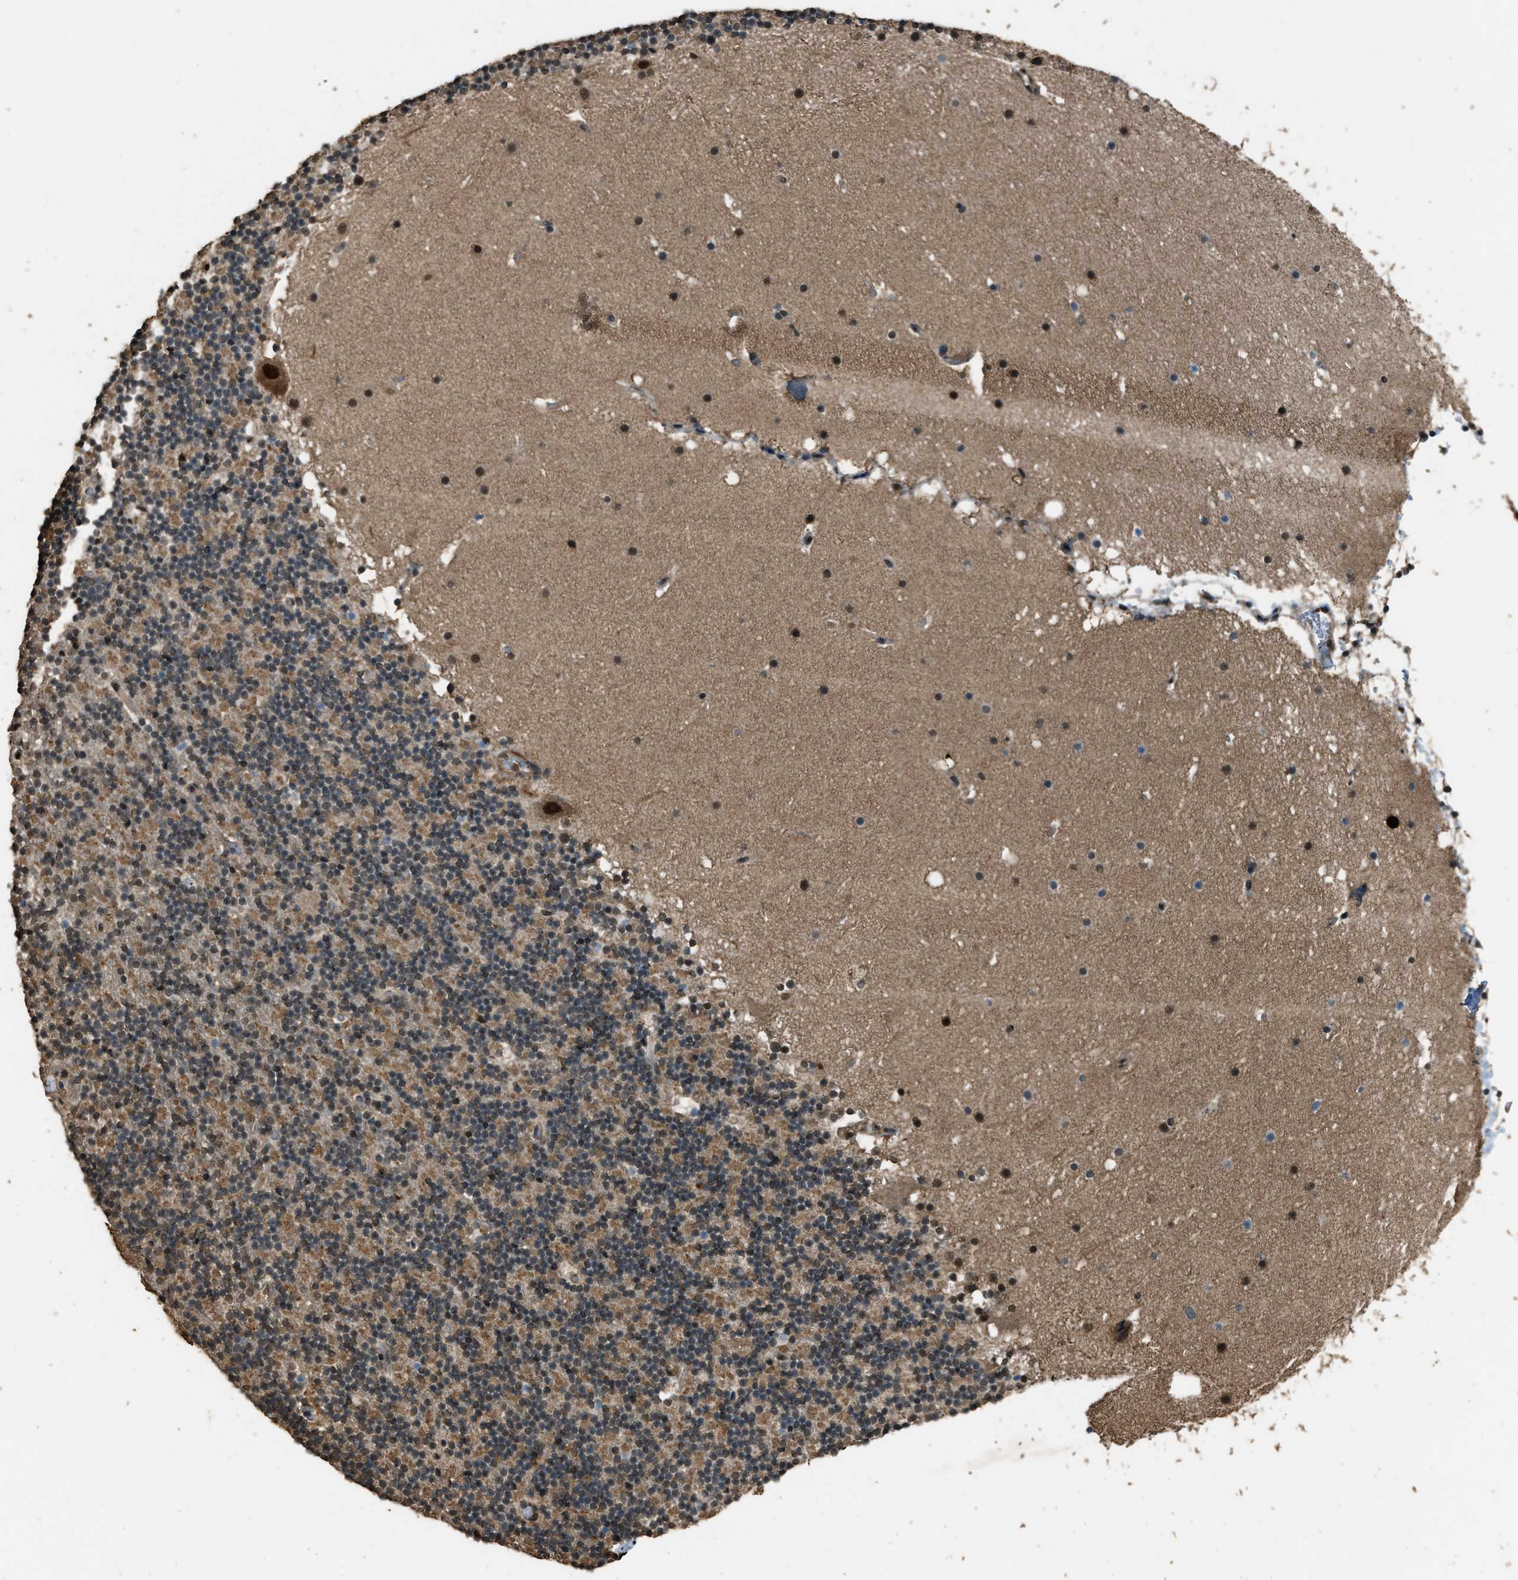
{"staining": {"intensity": "moderate", "quantity": "25%-75%", "location": "cytoplasmic/membranous,nuclear"}, "tissue": "cerebellum", "cell_type": "Cells in granular layer", "image_type": "normal", "snomed": [{"axis": "morphology", "description": "Normal tissue, NOS"}, {"axis": "topography", "description": "Cerebellum"}], "caption": "Cerebellum stained with DAB (3,3'-diaminobenzidine) immunohistochemistry (IHC) demonstrates medium levels of moderate cytoplasmic/membranous,nuclear expression in about 25%-75% of cells in granular layer.", "gene": "SERTAD2", "patient": {"sex": "male", "age": 57}}